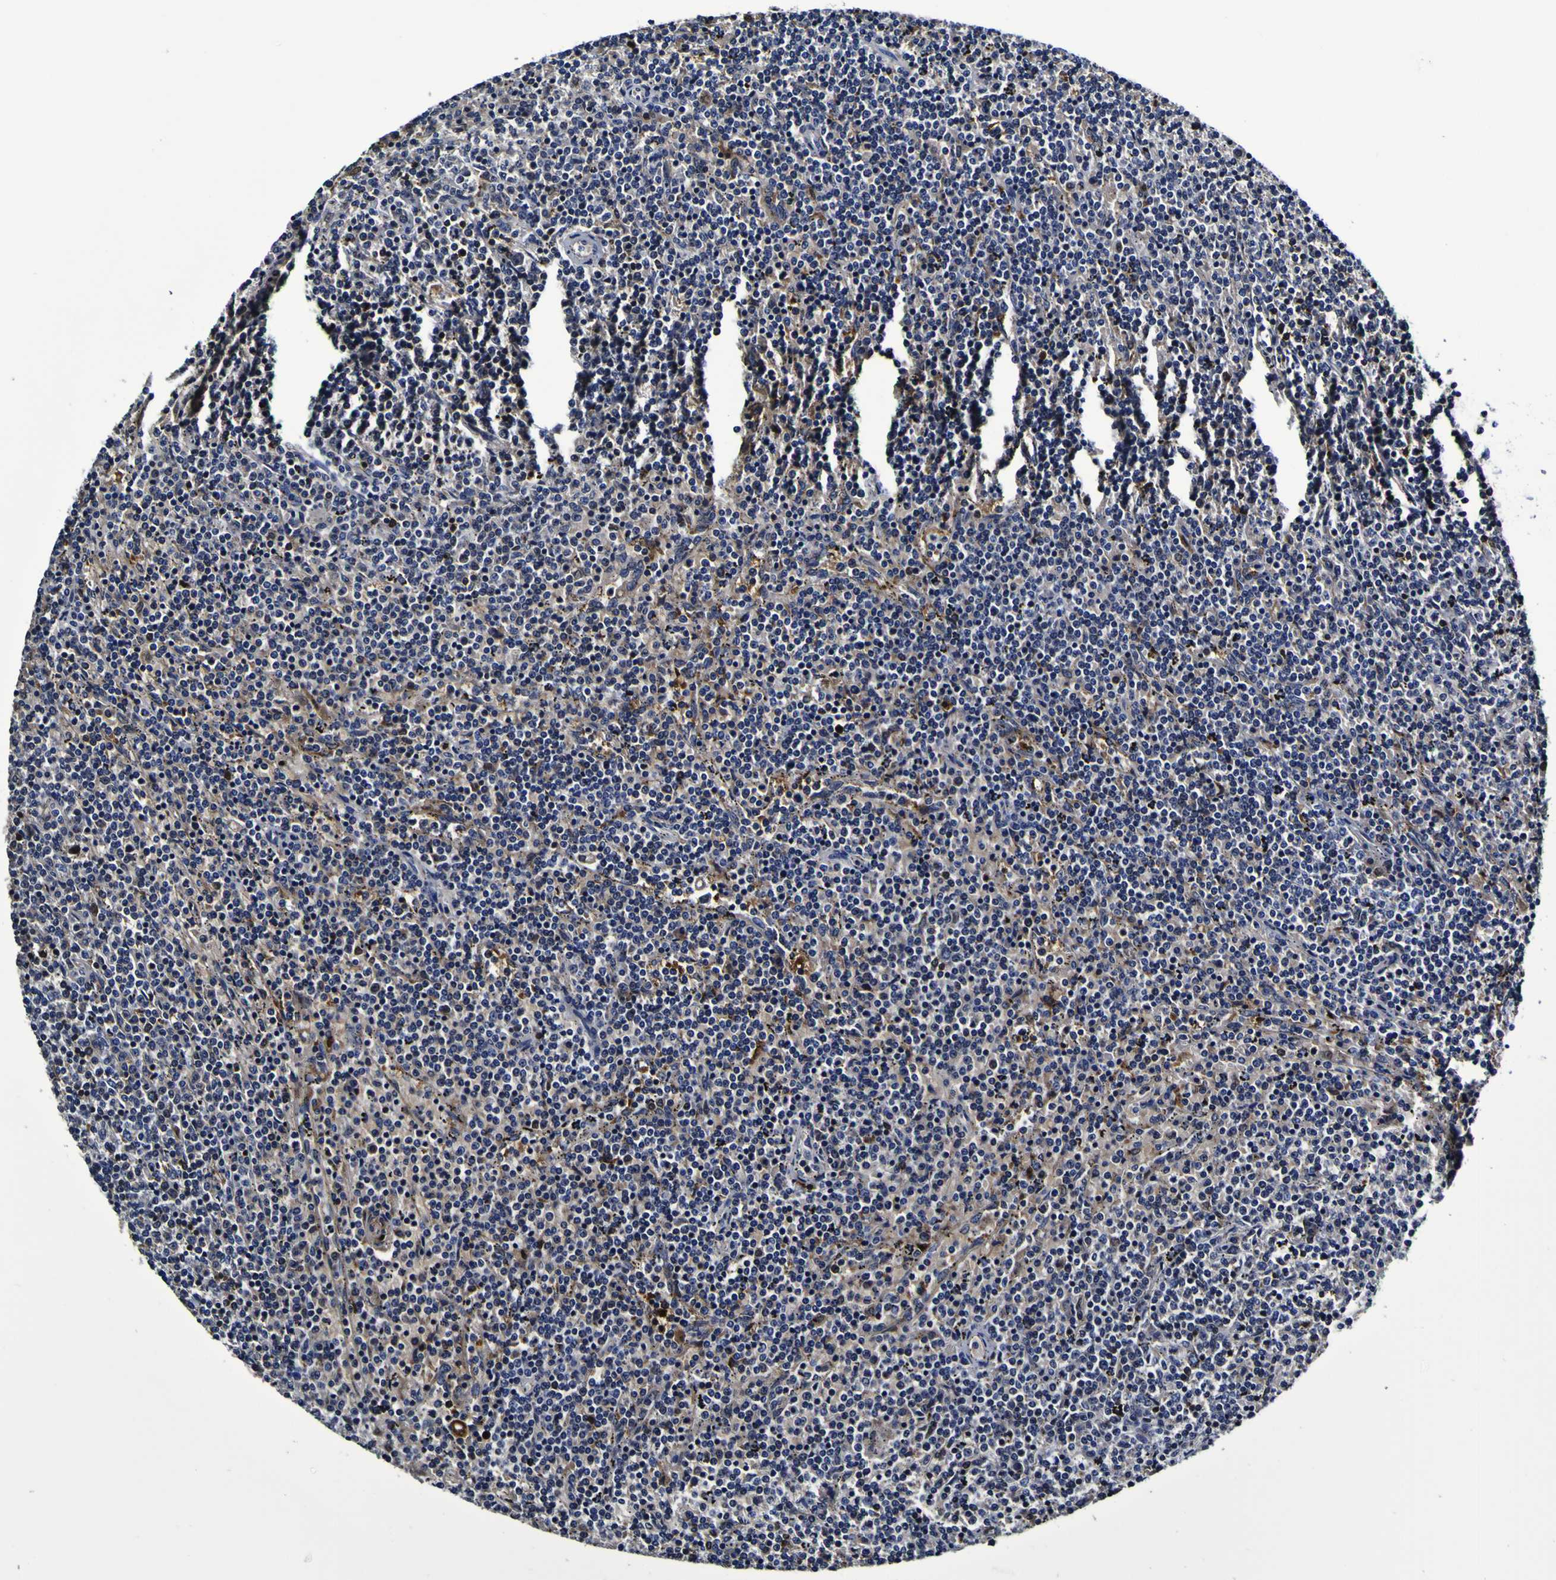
{"staining": {"intensity": "negative", "quantity": "none", "location": "none"}, "tissue": "lymphoma", "cell_type": "Tumor cells", "image_type": "cancer", "snomed": [{"axis": "morphology", "description": "Malignant lymphoma, non-Hodgkin's type, Low grade"}, {"axis": "topography", "description": "Spleen"}], "caption": "Tumor cells are negative for brown protein staining in lymphoma. (DAB (3,3'-diaminobenzidine) immunohistochemistry (IHC) visualized using brightfield microscopy, high magnification).", "gene": "GPX1", "patient": {"sex": "female", "age": 50}}